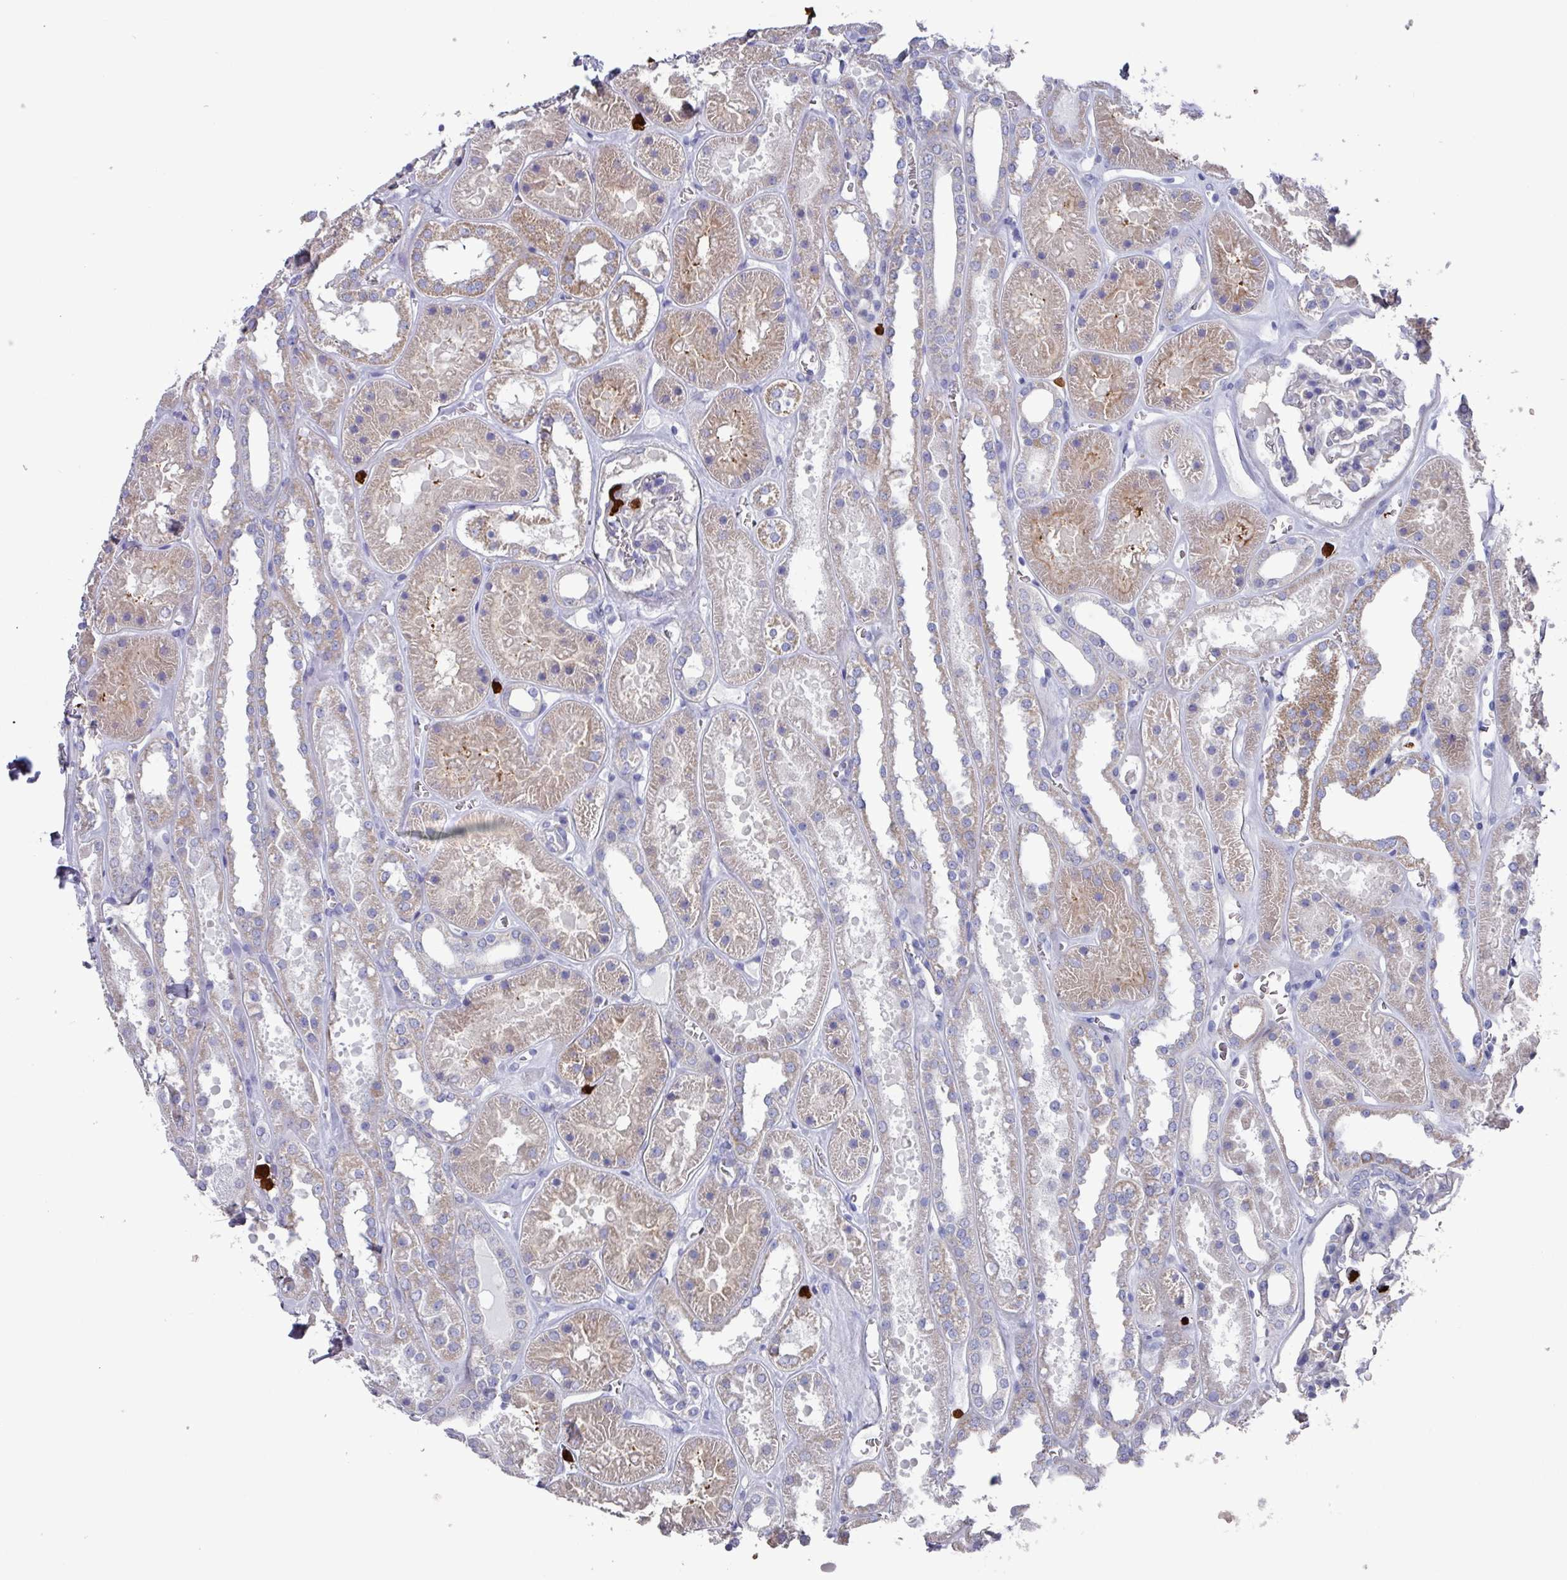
{"staining": {"intensity": "negative", "quantity": "none", "location": "none"}, "tissue": "kidney", "cell_type": "Cells in glomeruli", "image_type": "normal", "snomed": [{"axis": "morphology", "description": "Normal tissue, NOS"}, {"axis": "topography", "description": "Kidney"}], "caption": "Photomicrograph shows no protein staining in cells in glomeruli of unremarkable kidney. The staining is performed using DAB (3,3'-diaminobenzidine) brown chromogen with nuclei counter-stained in using hematoxylin.", "gene": "UQCC2", "patient": {"sex": "female", "age": 41}}